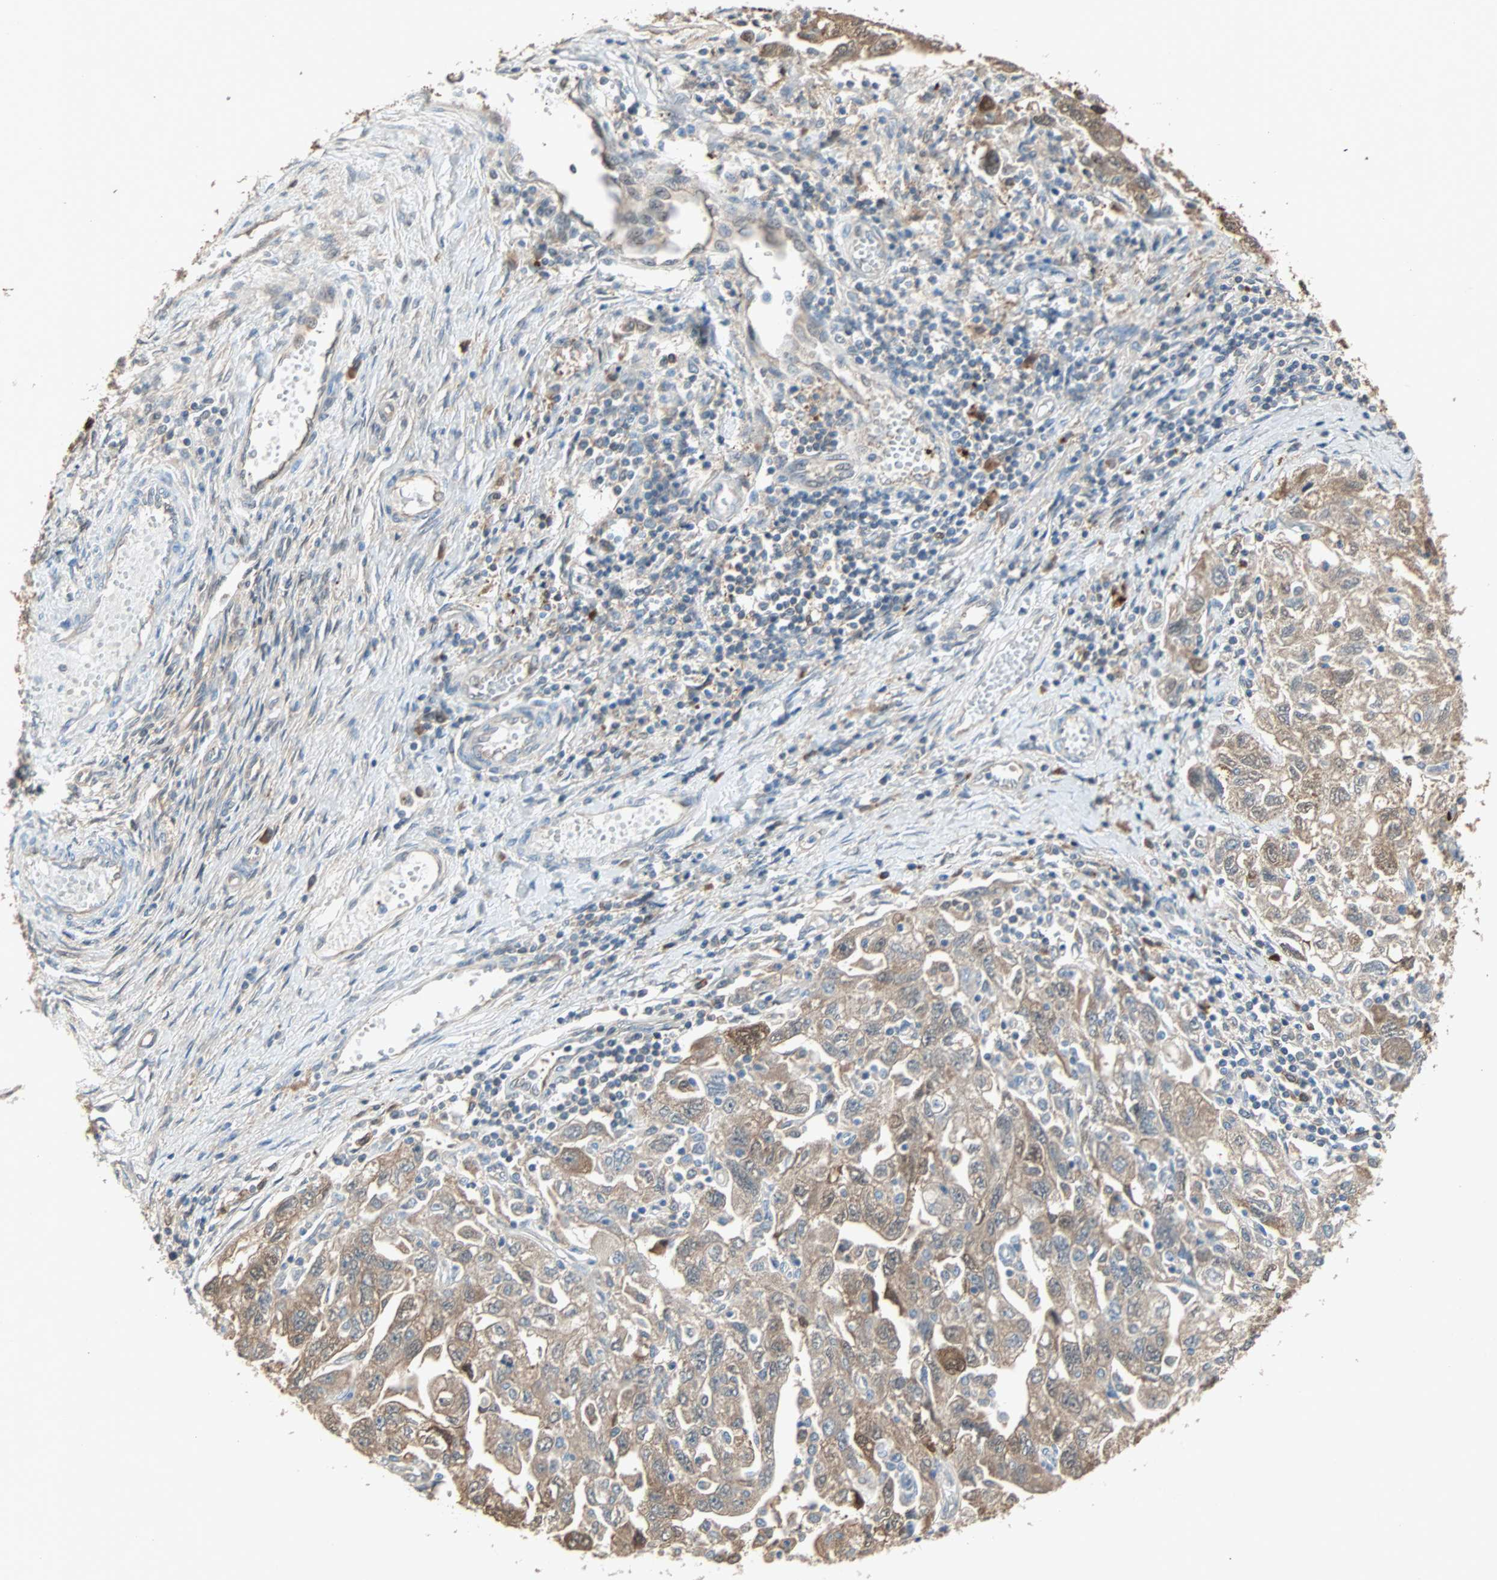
{"staining": {"intensity": "moderate", "quantity": ">75%", "location": "cytoplasmic/membranous"}, "tissue": "ovarian cancer", "cell_type": "Tumor cells", "image_type": "cancer", "snomed": [{"axis": "morphology", "description": "Carcinoma, NOS"}, {"axis": "morphology", "description": "Cystadenocarcinoma, serous, NOS"}, {"axis": "topography", "description": "Ovary"}], "caption": "Brown immunohistochemical staining in human ovarian serous cystadenocarcinoma demonstrates moderate cytoplasmic/membranous positivity in about >75% of tumor cells. (DAB (3,3'-diaminobenzidine) IHC with brightfield microscopy, high magnification).", "gene": "PRDX1", "patient": {"sex": "female", "age": 69}}